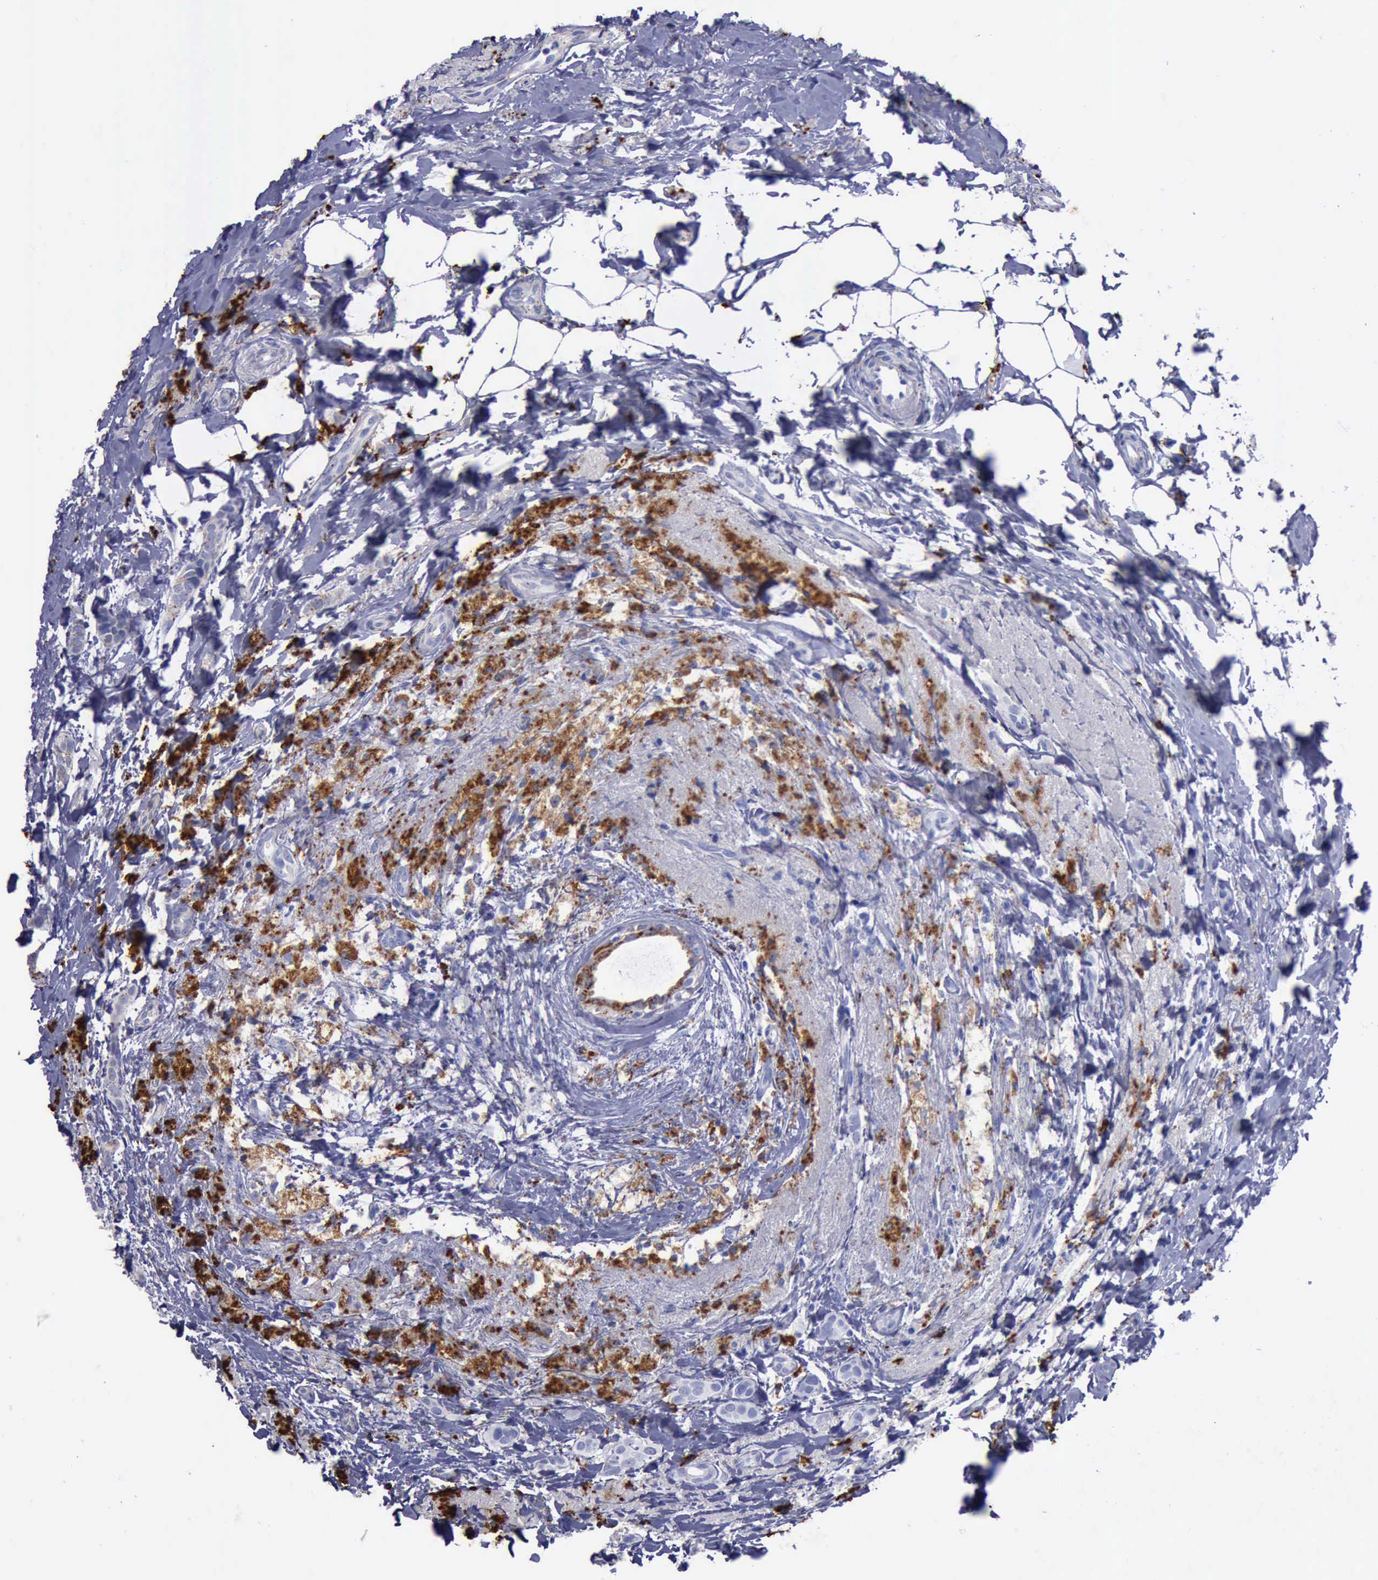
{"staining": {"intensity": "weak", "quantity": "<25%", "location": "cytoplasmic/membranous"}, "tissue": "breast cancer", "cell_type": "Tumor cells", "image_type": "cancer", "snomed": [{"axis": "morphology", "description": "Duct carcinoma"}, {"axis": "topography", "description": "Breast"}], "caption": "The immunohistochemistry micrograph has no significant staining in tumor cells of intraductal carcinoma (breast) tissue.", "gene": "CTSD", "patient": {"sex": "female", "age": 54}}